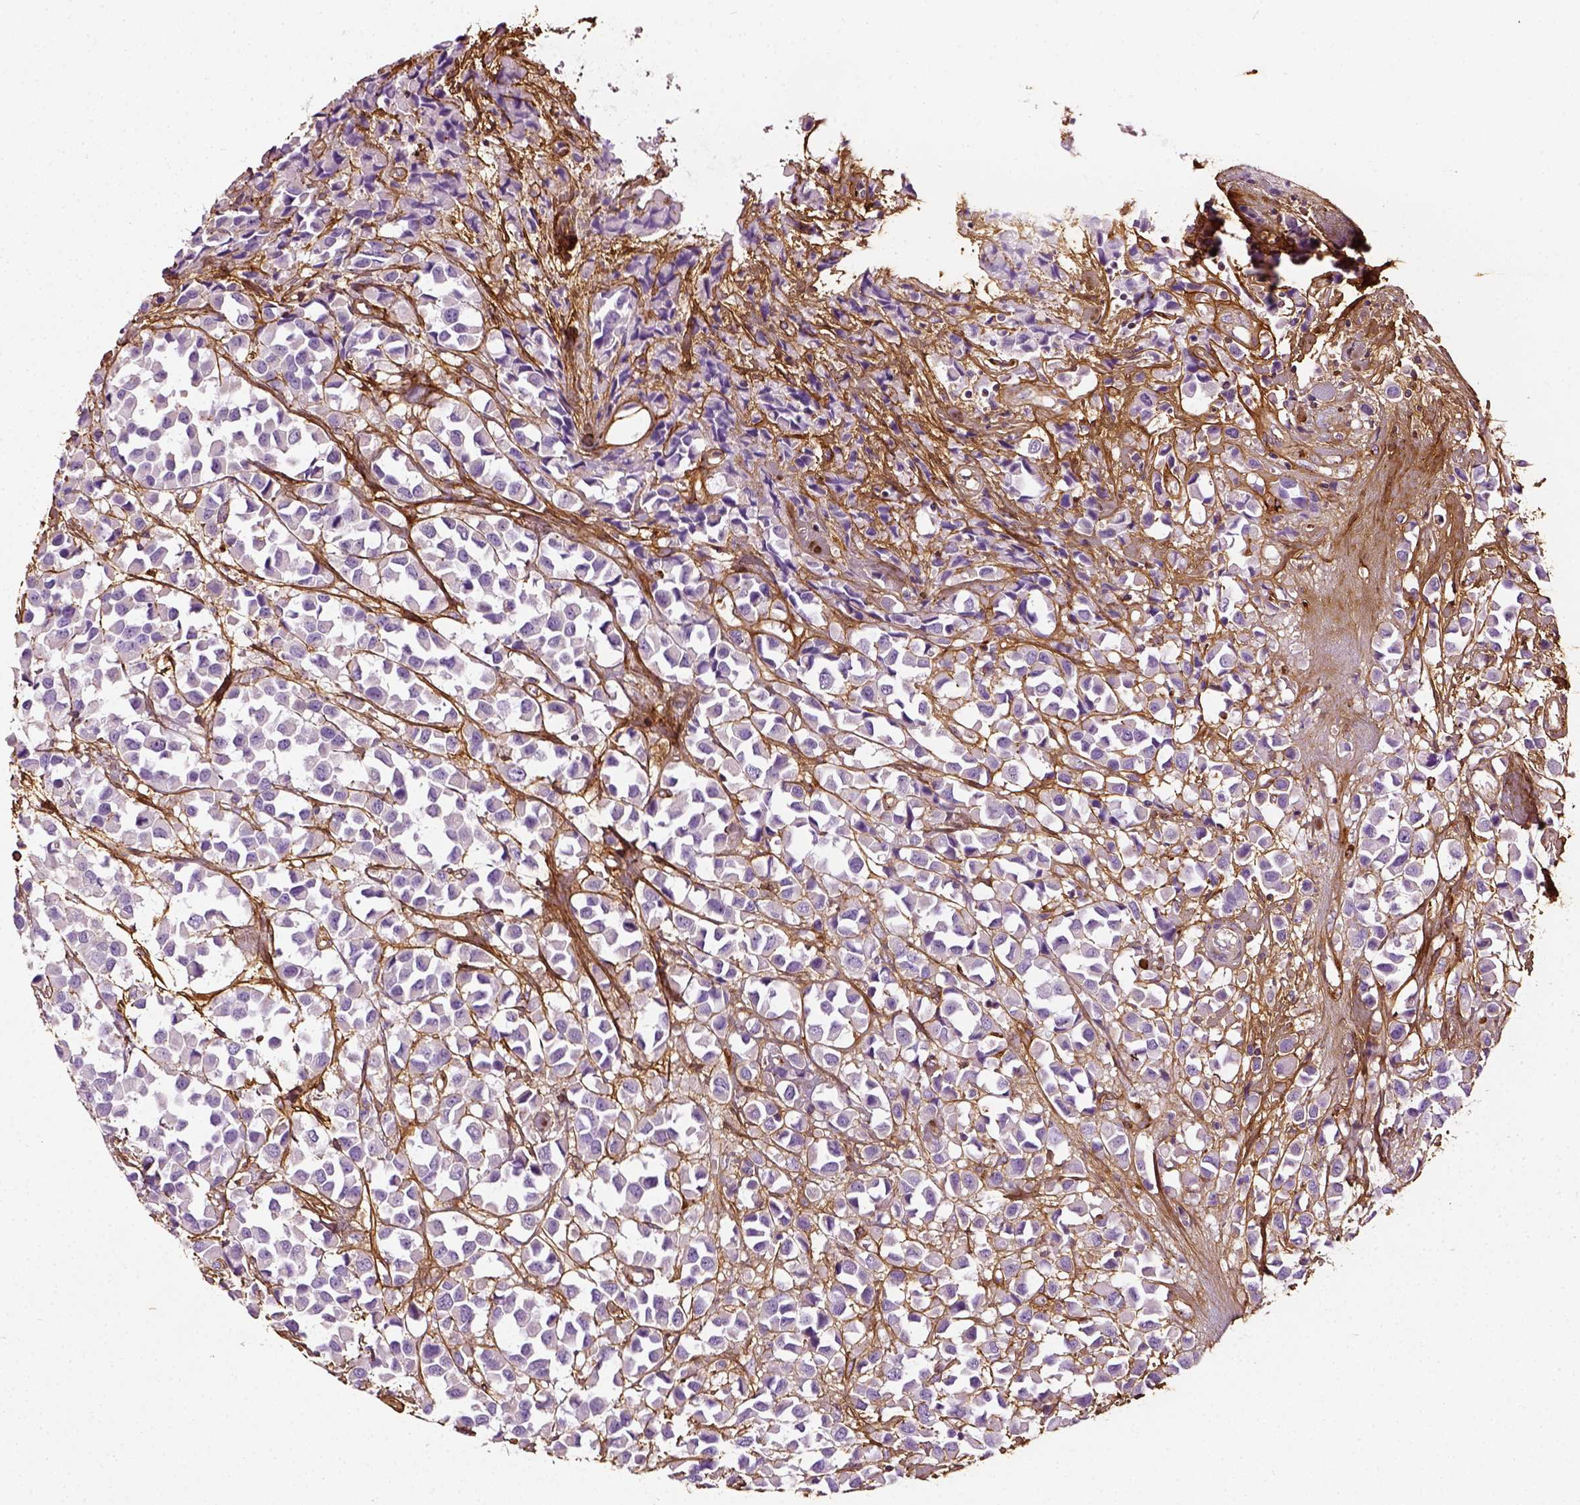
{"staining": {"intensity": "negative", "quantity": "none", "location": "none"}, "tissue": "breast cancer", "cell_type": "Tumor cells", "image_type": "cancer", "snomed": [{"axis": "morphology", "description": "Duct carcinoma"}, {"axis": "topography", "description": "Breast"}], "caption": "A histopathology image of invasive ductal carcinoma (breast) stained for a protein reveals no brown staining in tumor cells.", "gene": "COL6A2", "patient": {"sex": "female", "age": 61}}